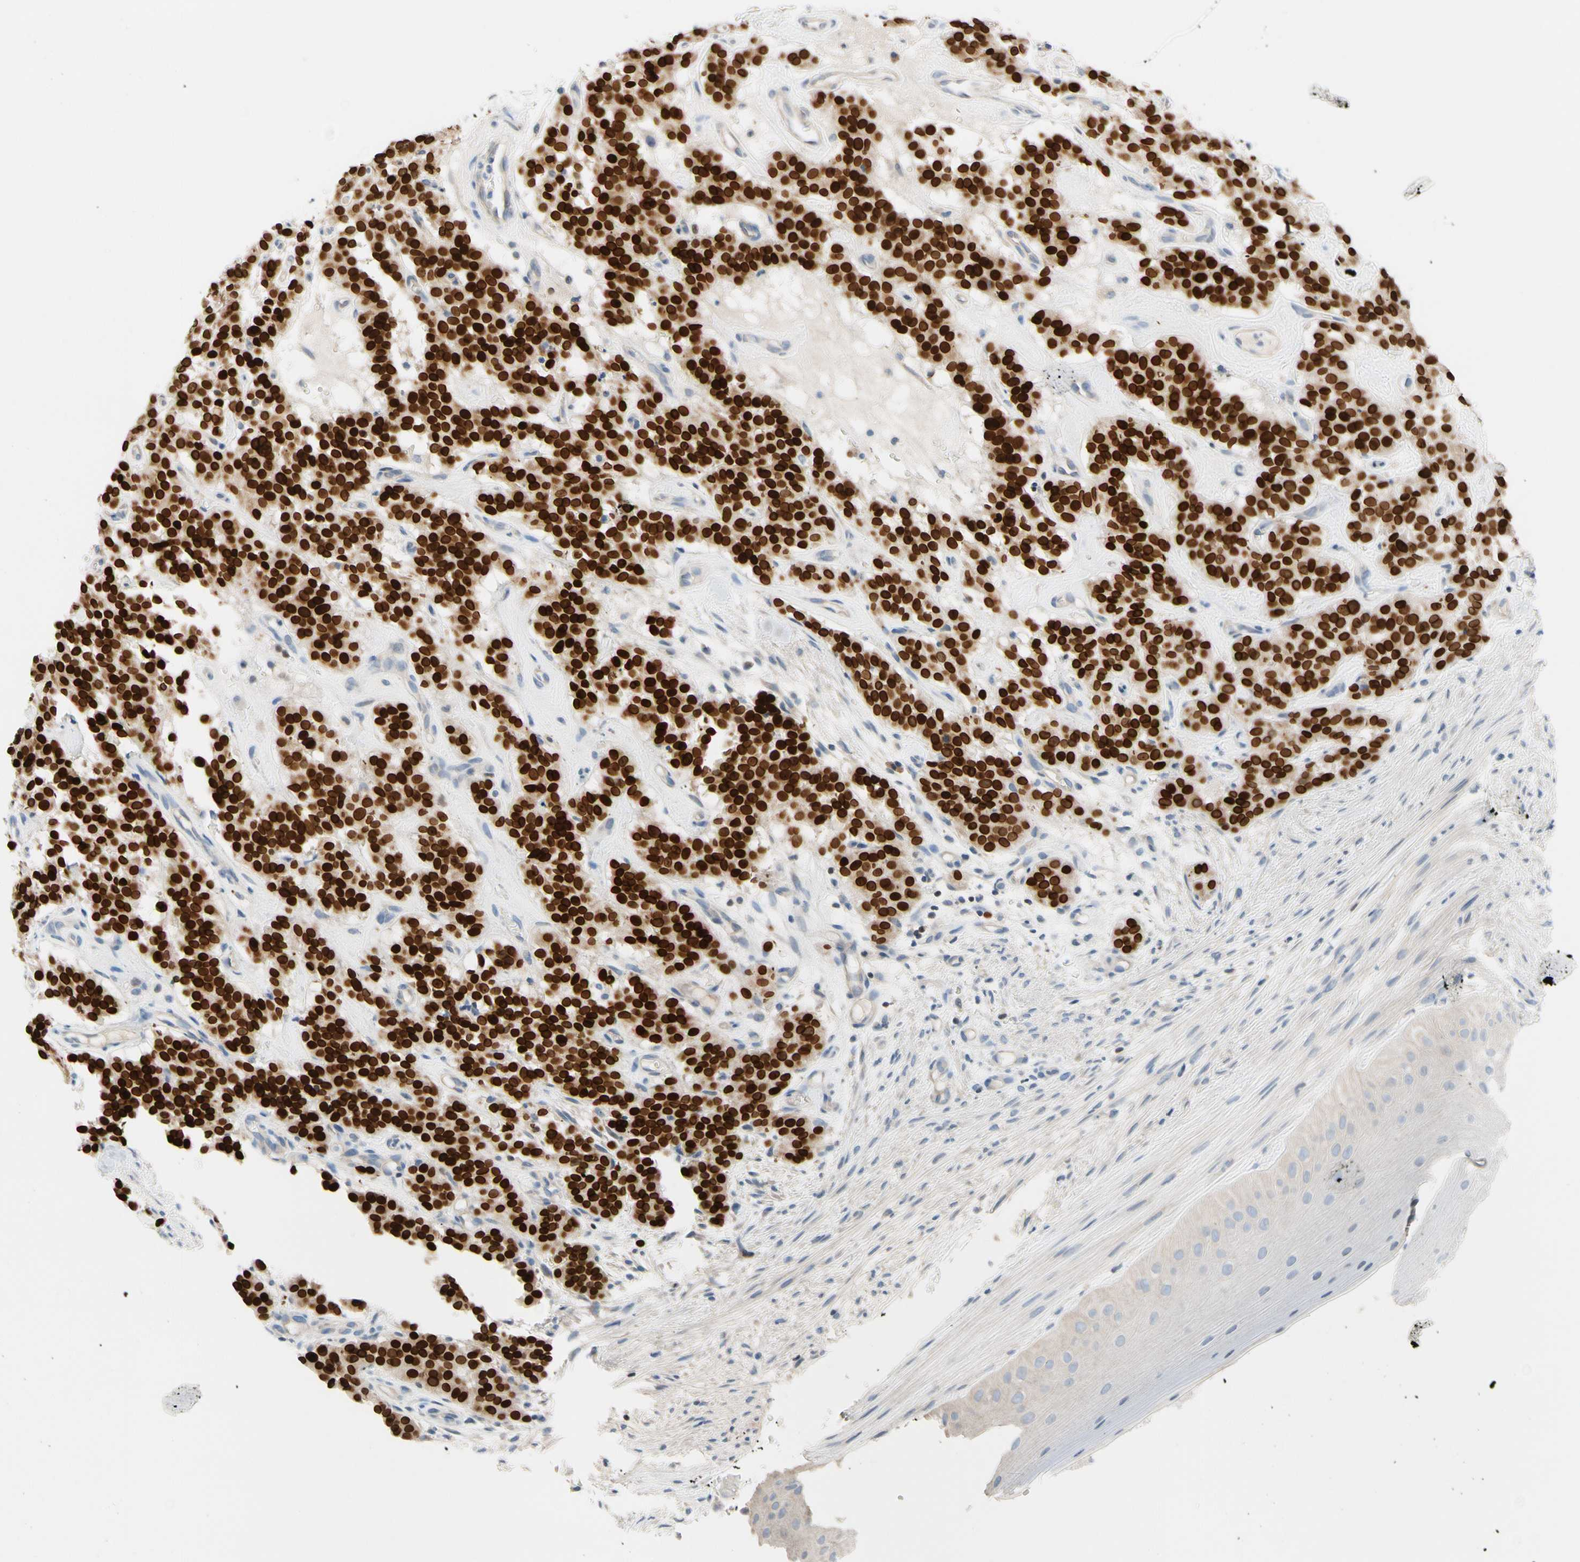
{"staining": {"intensity": "strong", "quantity": ">75%", "location": "nuclear"}, "tissue": "carcinoid", "cell_type": "Tumor cells", "image_type": "cancer", "snomed": [{"axis": "morphology", "description": "Carcinoid, malignant, NOS"}, {"axis": "topography", "description": "Lung"}], "caption": "Carcinoid was stained to show a protein in brown. There is high levels of strong nuclear staining in approximately >75% of tumor cells.", "gene": "ZNF132", "patient": {"sex": "male", "age": 30}}